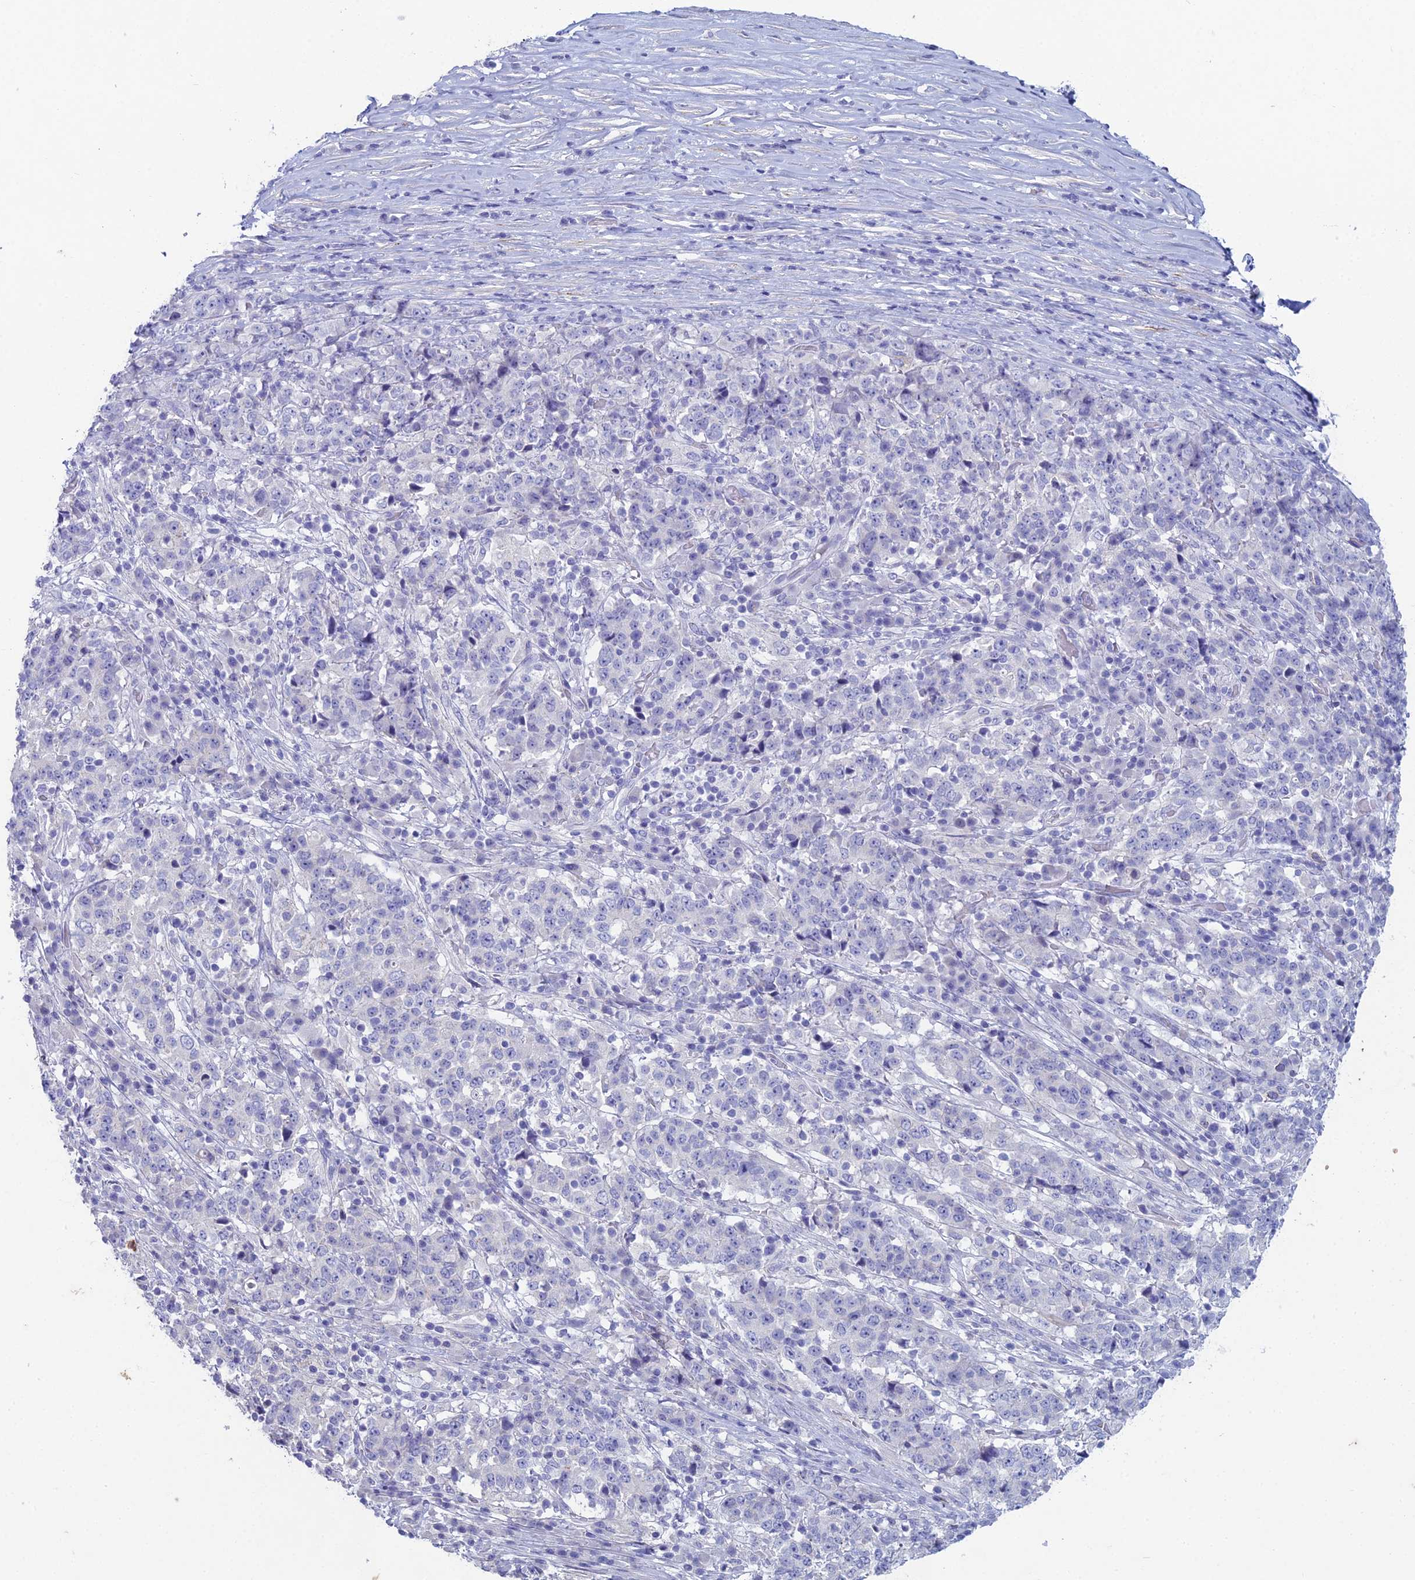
{"staining": {"intensity": "negative", "quantity": "none", "location": "none"}, "tissue": "stomach cancer", "cell_type": "Tumor cells", "image_type": "cancer", "snomed": [{"axis": "morphology", "description": "Adenocarcinoma, NOS"}, {"axis": "topography", "description": "Stomach"}], "caption": "Immunohistochemistry image of adenocarcinoma (stomach) stained for a protein (brown), which exhibits no staining in tumor cells. Nuclei are stained in blue.", "gene": "NCAM1", "patient": {"sex": "male", "age": 59}}